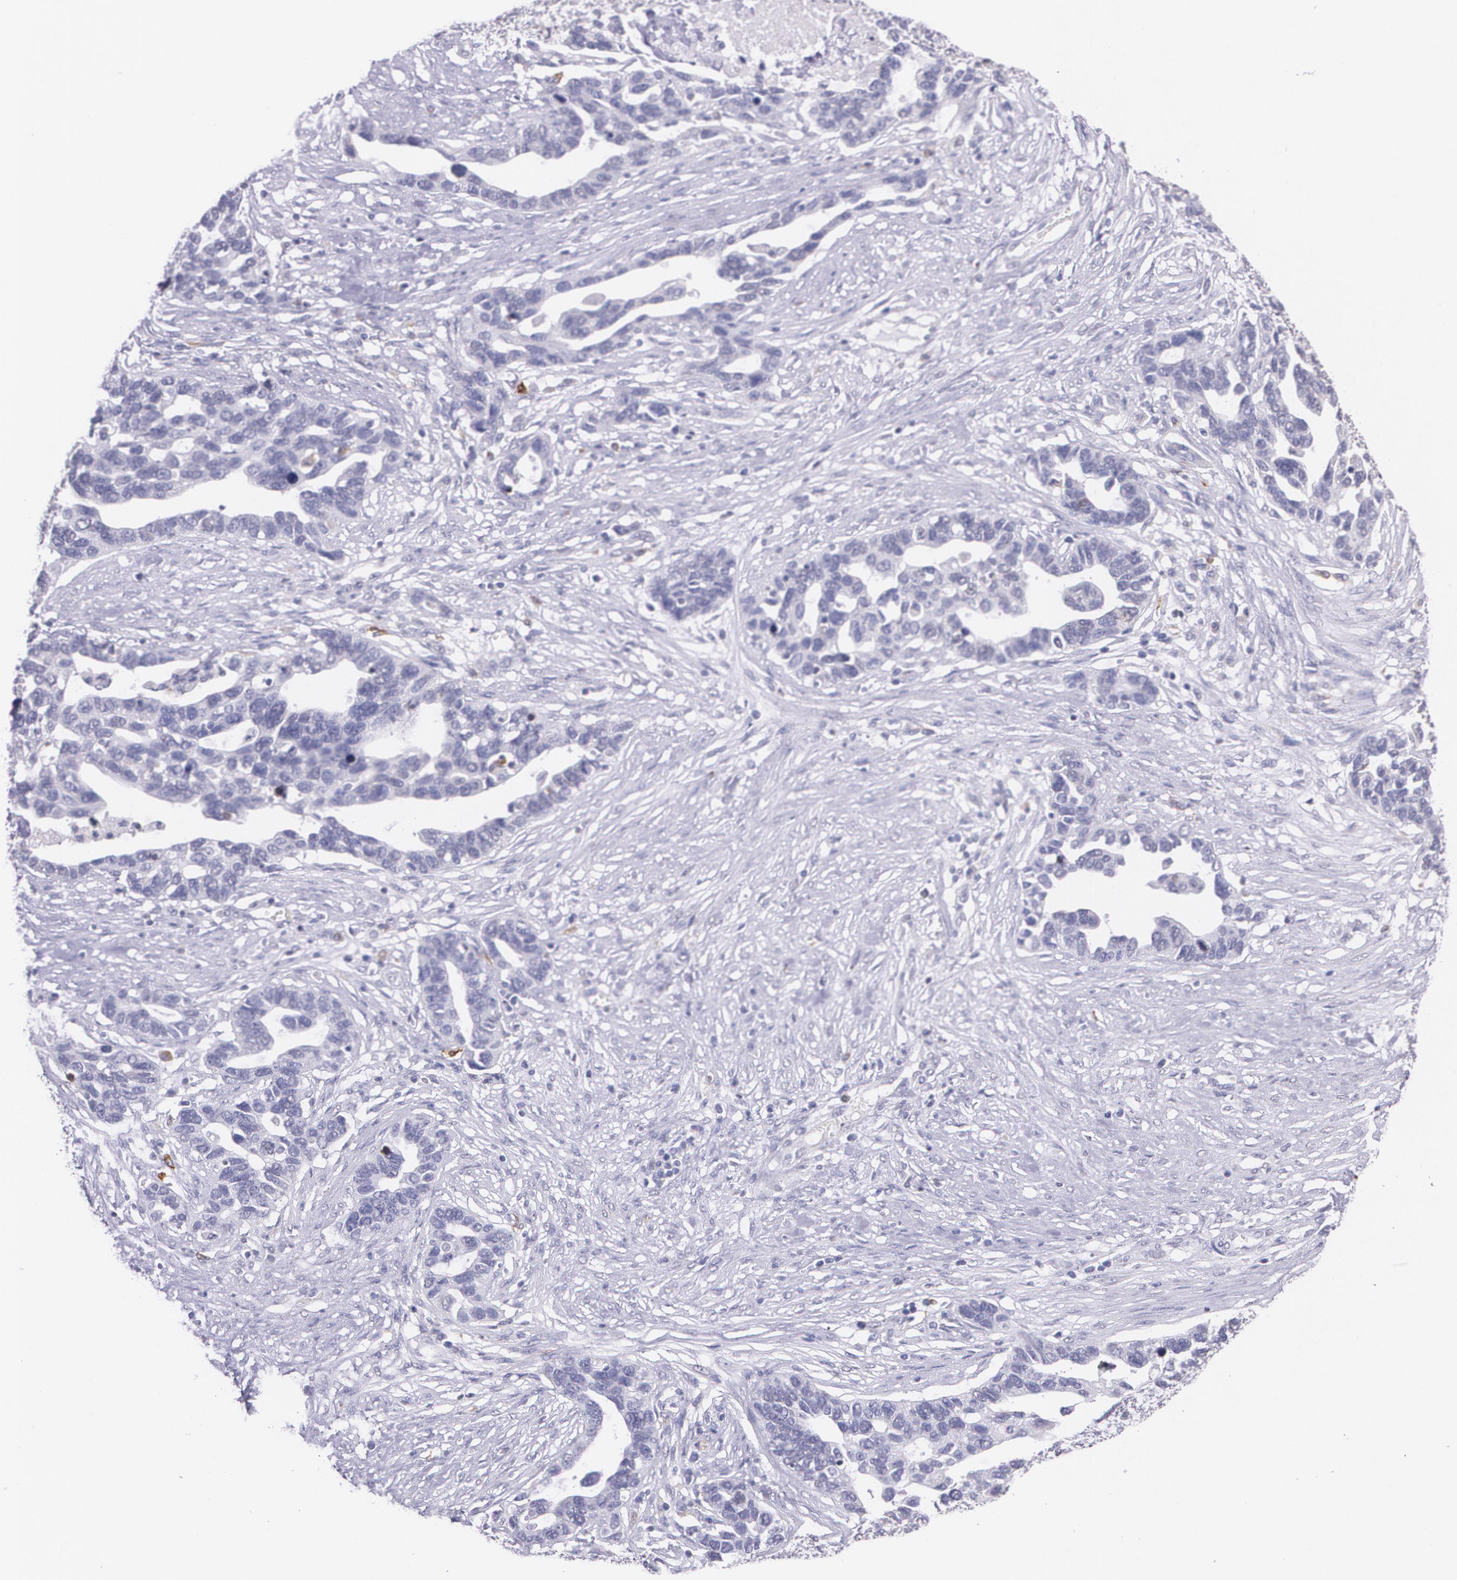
{"staining": {"intensity": "negative", "quantity": "none", "location": "none"}, "tissue": "ovarian cancer", "cell_type": "Tumor cells", "image_type": "cancer", "snomed": [{"axis": "morphology", "description": "Cystadenocarcinoma, serous, NOS"}, {"axis": "topography", "description": "Ovary"}], "caption": "This photomicrograph is of serous cystadenocarcinoma (ovarian) stained with immunohistochemistry (IHC) to label a protein in brown with the nuclei are counter-stained blue. There is no staining in tumor cells.", "gene": "RTN1", "patient": {"sex": "female", "age": 54}}